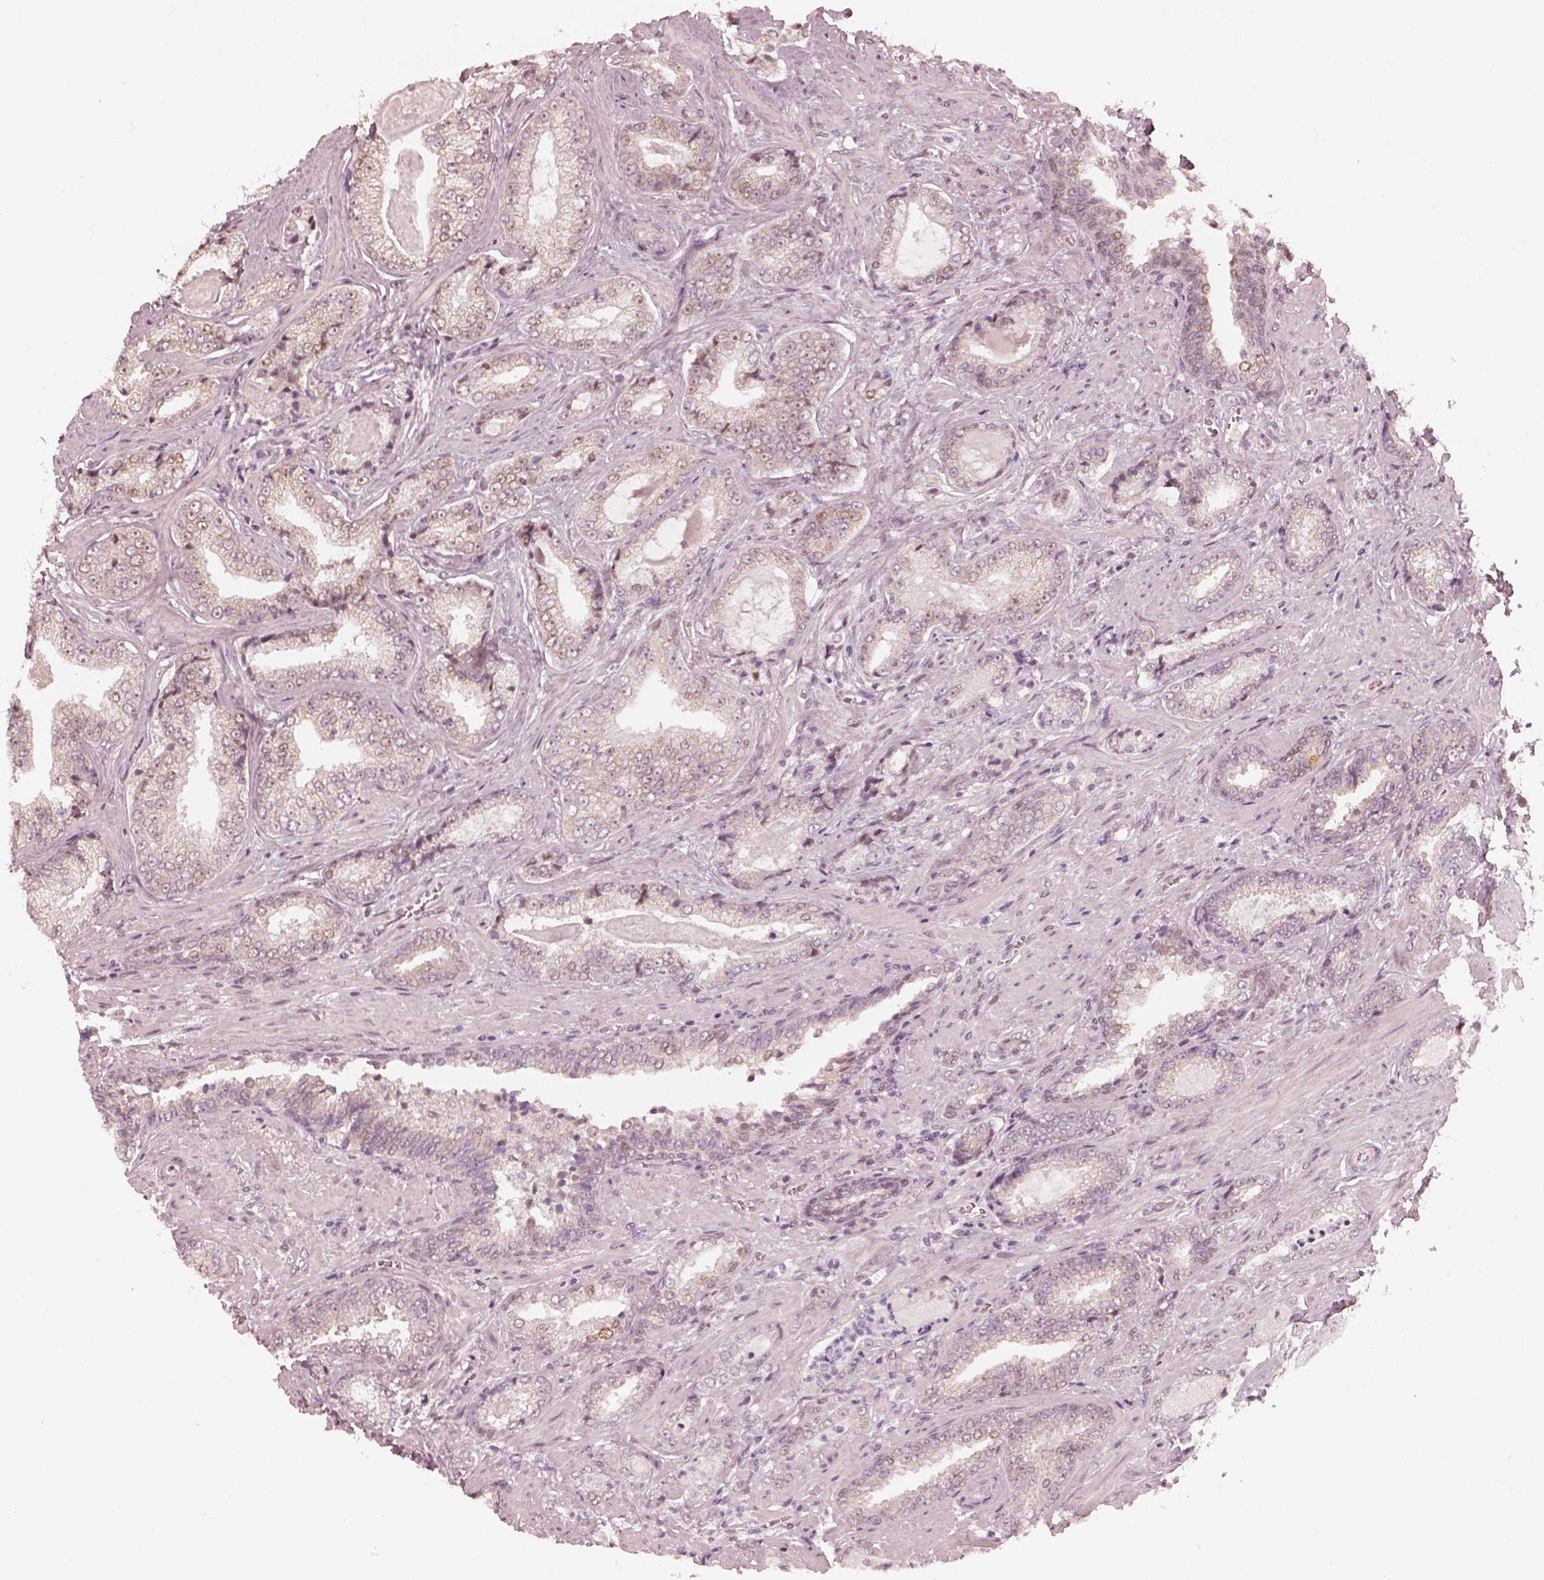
{"staining": {"intensity": "negative", "quantity": "none", "location": "none"}, "tissue": "prostate cancer", "cell_type": "Tumor cells", "image_type": "cancer", "snomed": [{"axis": "morphology", "description": "Adenocarcinoma, Low grade"}, {"axis": "topography", "description": "Prostate"}], "caption": "Immunohistochemistry of human prostate cancer displays no expression in tumor cells.", "gene": "IQCB1", "patient": {"sex": "male", "age": 61}}